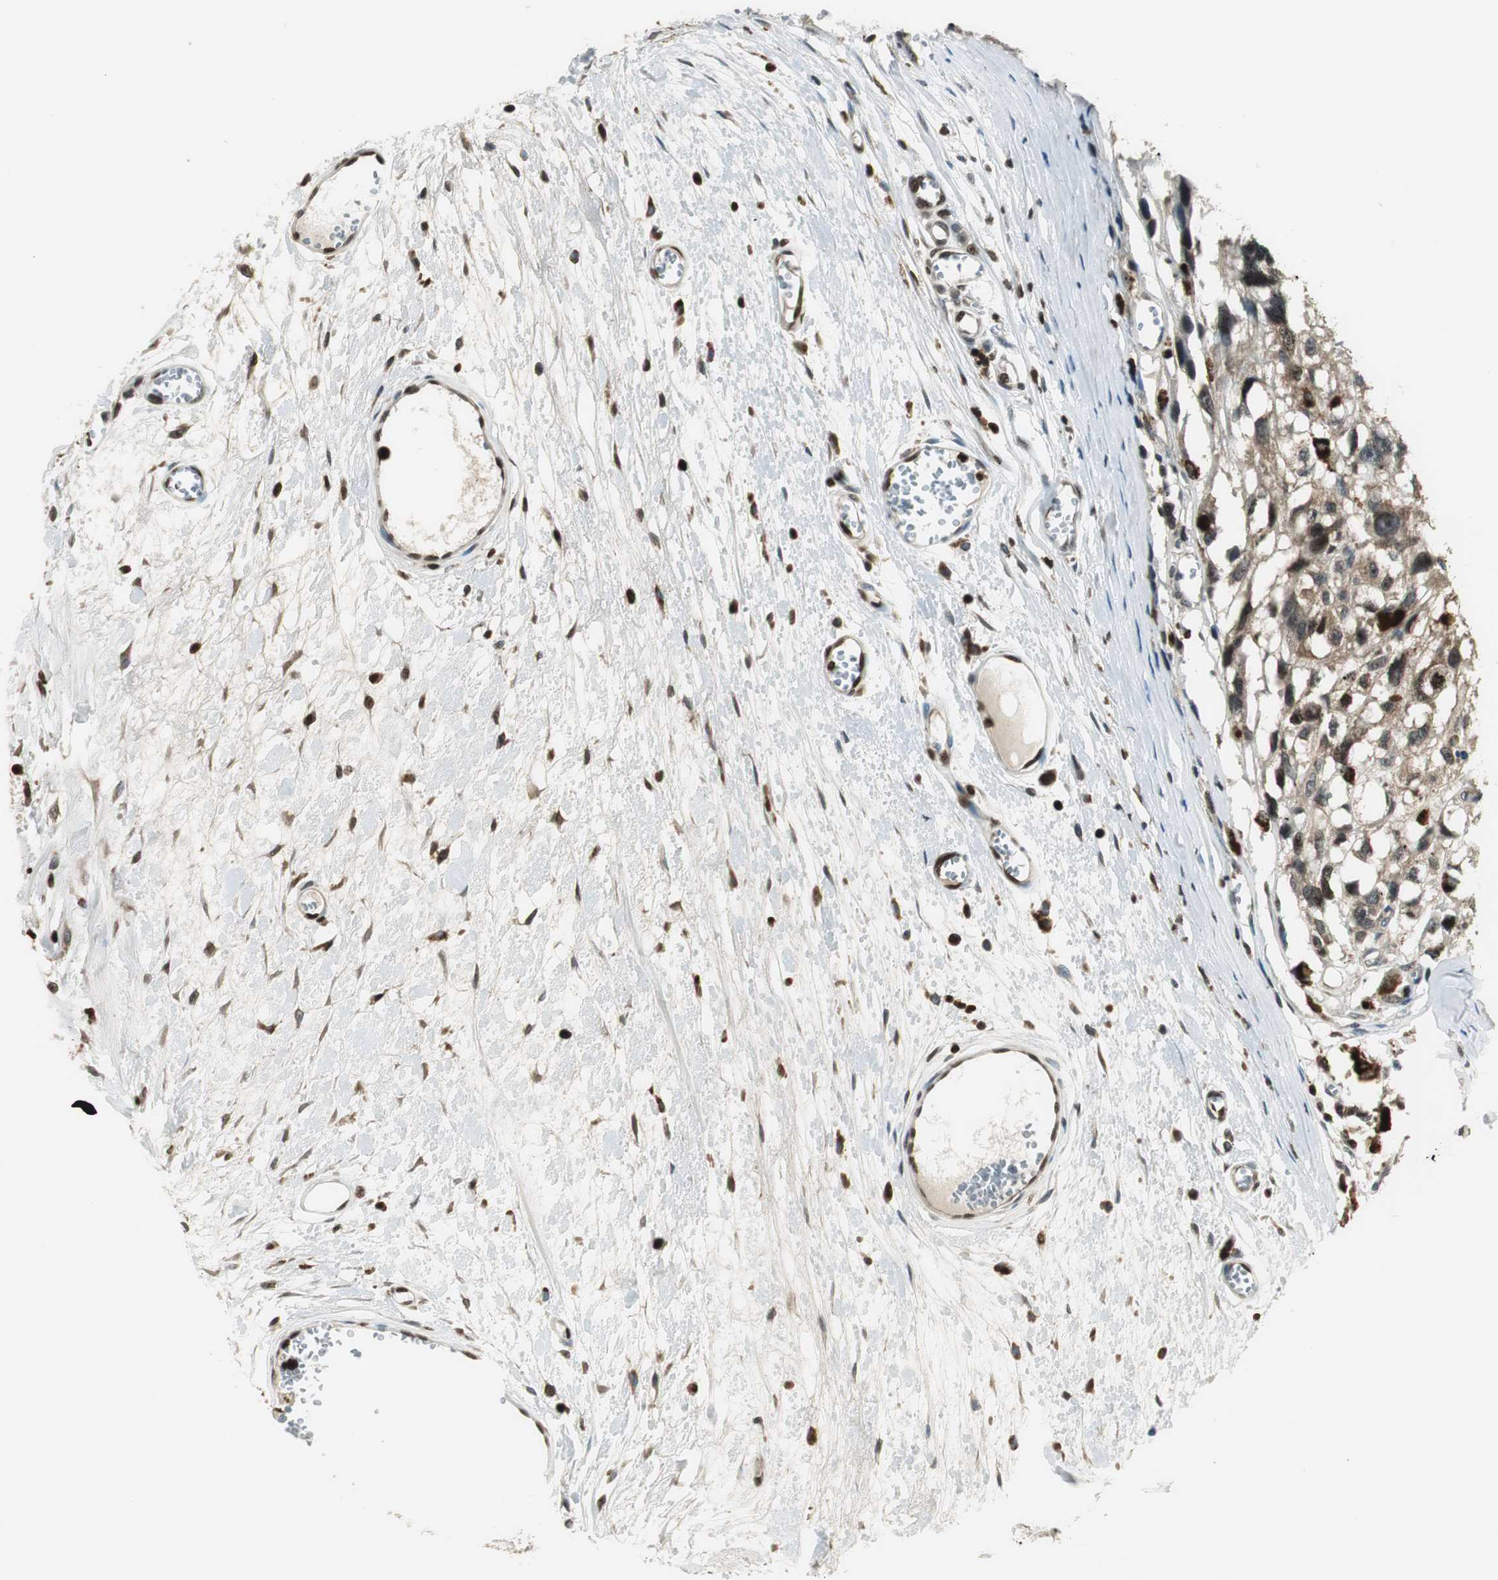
{"staining": {"intensity": "weak", "quantity": ">75%", "location": "cytoplasmic/membranous"}, "tissue": "melanoma", "cell_type": "Tumor cells", "image_type": "cancer", "snomed": [{"axis": "morphology", "description": "Malignant melanoma, Metastatic site"}, {"axis": "topography", "description": "Lymph node"}], "caption": "Brown immunohistochemical staining in melanoma shows weak cytoplasmic/membranous staining in about >75% of tumor cells. Nuclei are stained in blue.", "gene": "NCK1", "patient": {"sex": "male", "age": 59}}